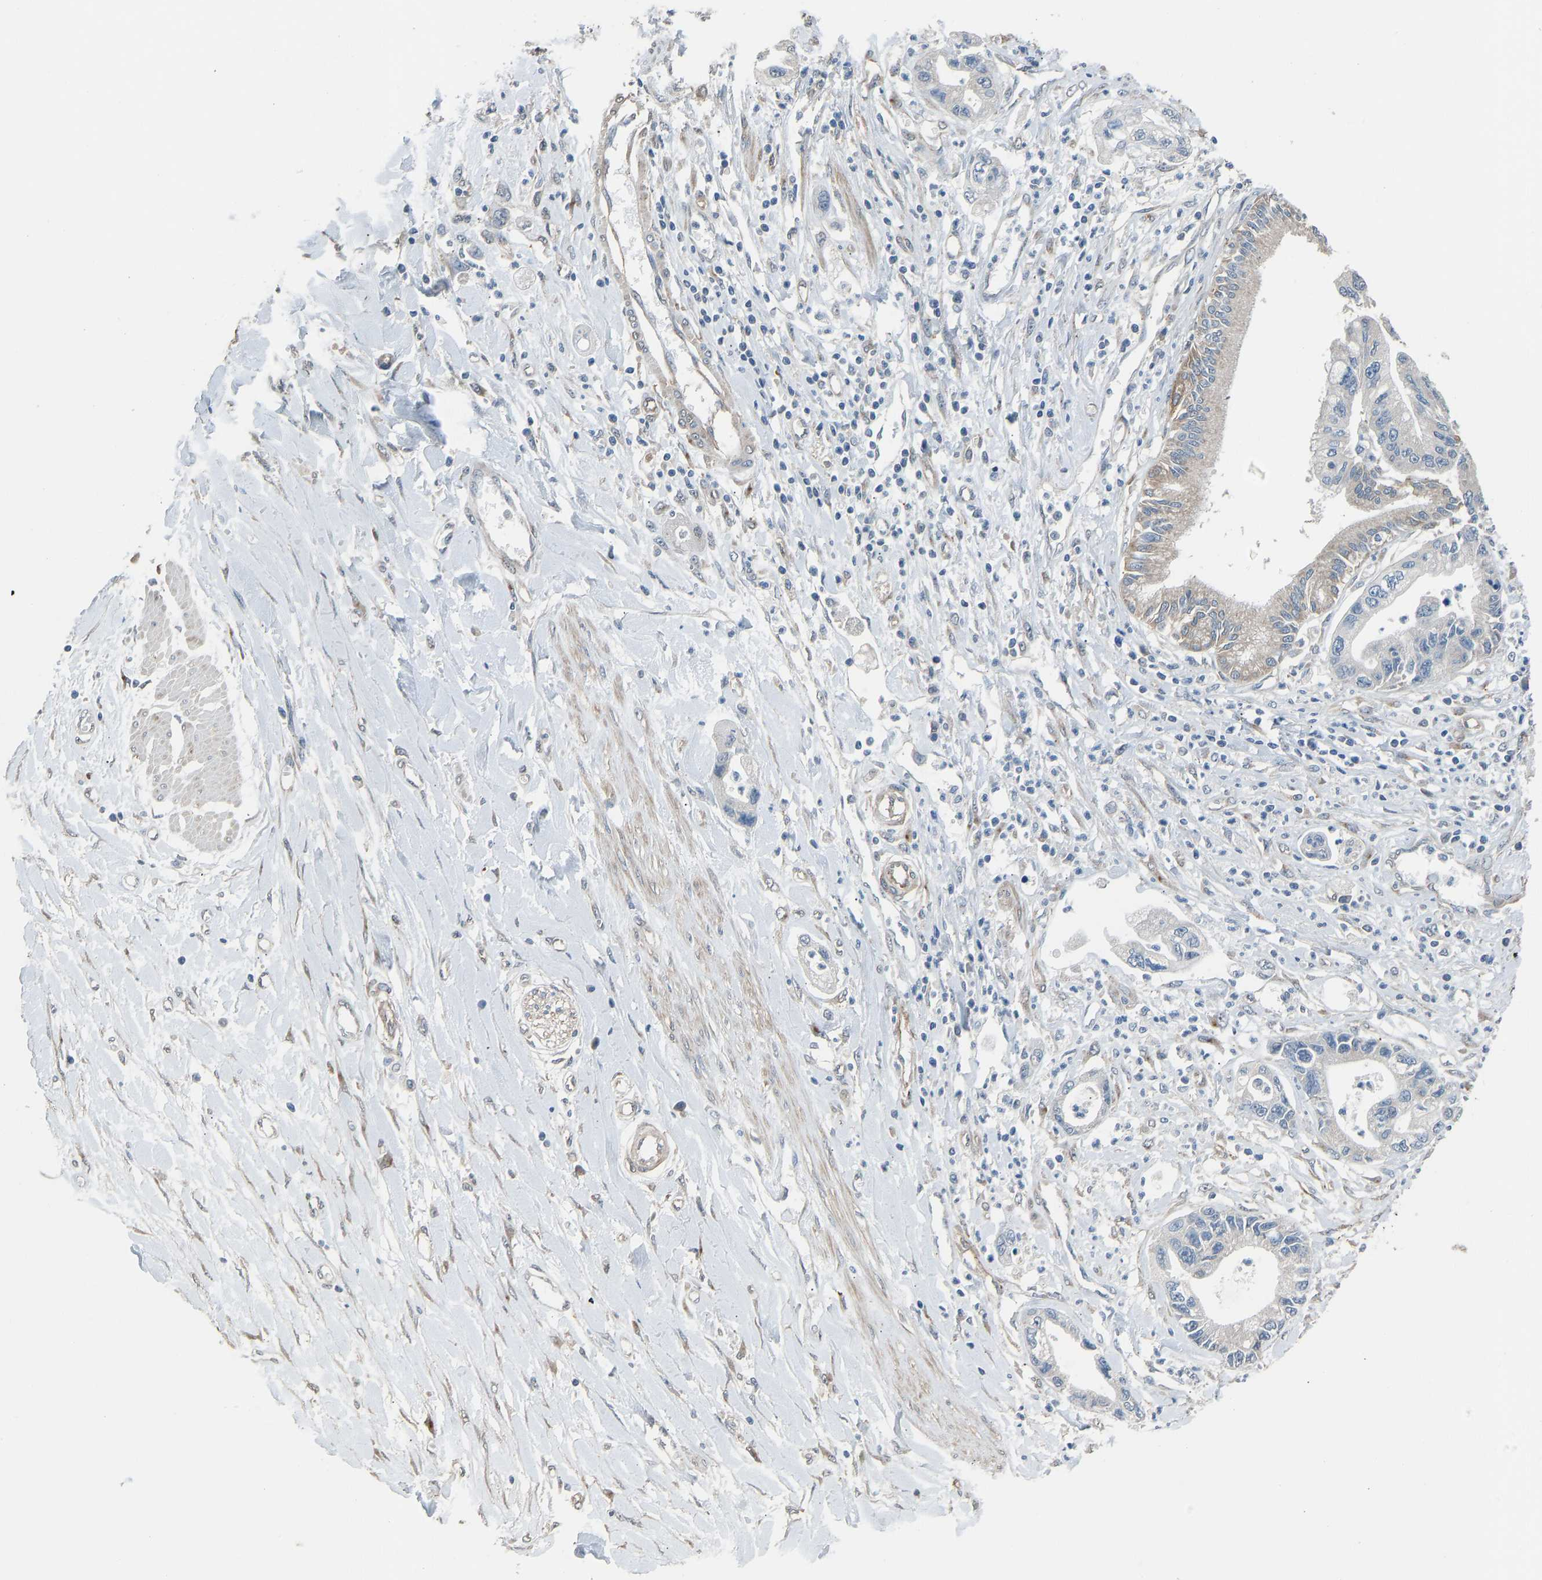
{"staining": {"intensity": "weak", "quantity": "<25%", "location": "cytoplasmic/membranous"}, "tissue": "pancreatic cancer", "cell_type": "Tumor cells", "image_type": "cancer", "snomed": [{"axis": "morphology", "description": "Adenocarcinoma, NOS"}, {"axis": "topography", "description": "Pancreas"}], "caption": "This is an immunohistochemistry (IHC) image of human adenocarcinoma (pancreatic). There is no expression in tumor cells.", "gene": "SLC43A1", "patient": {"sex": "male", "age": 56}}